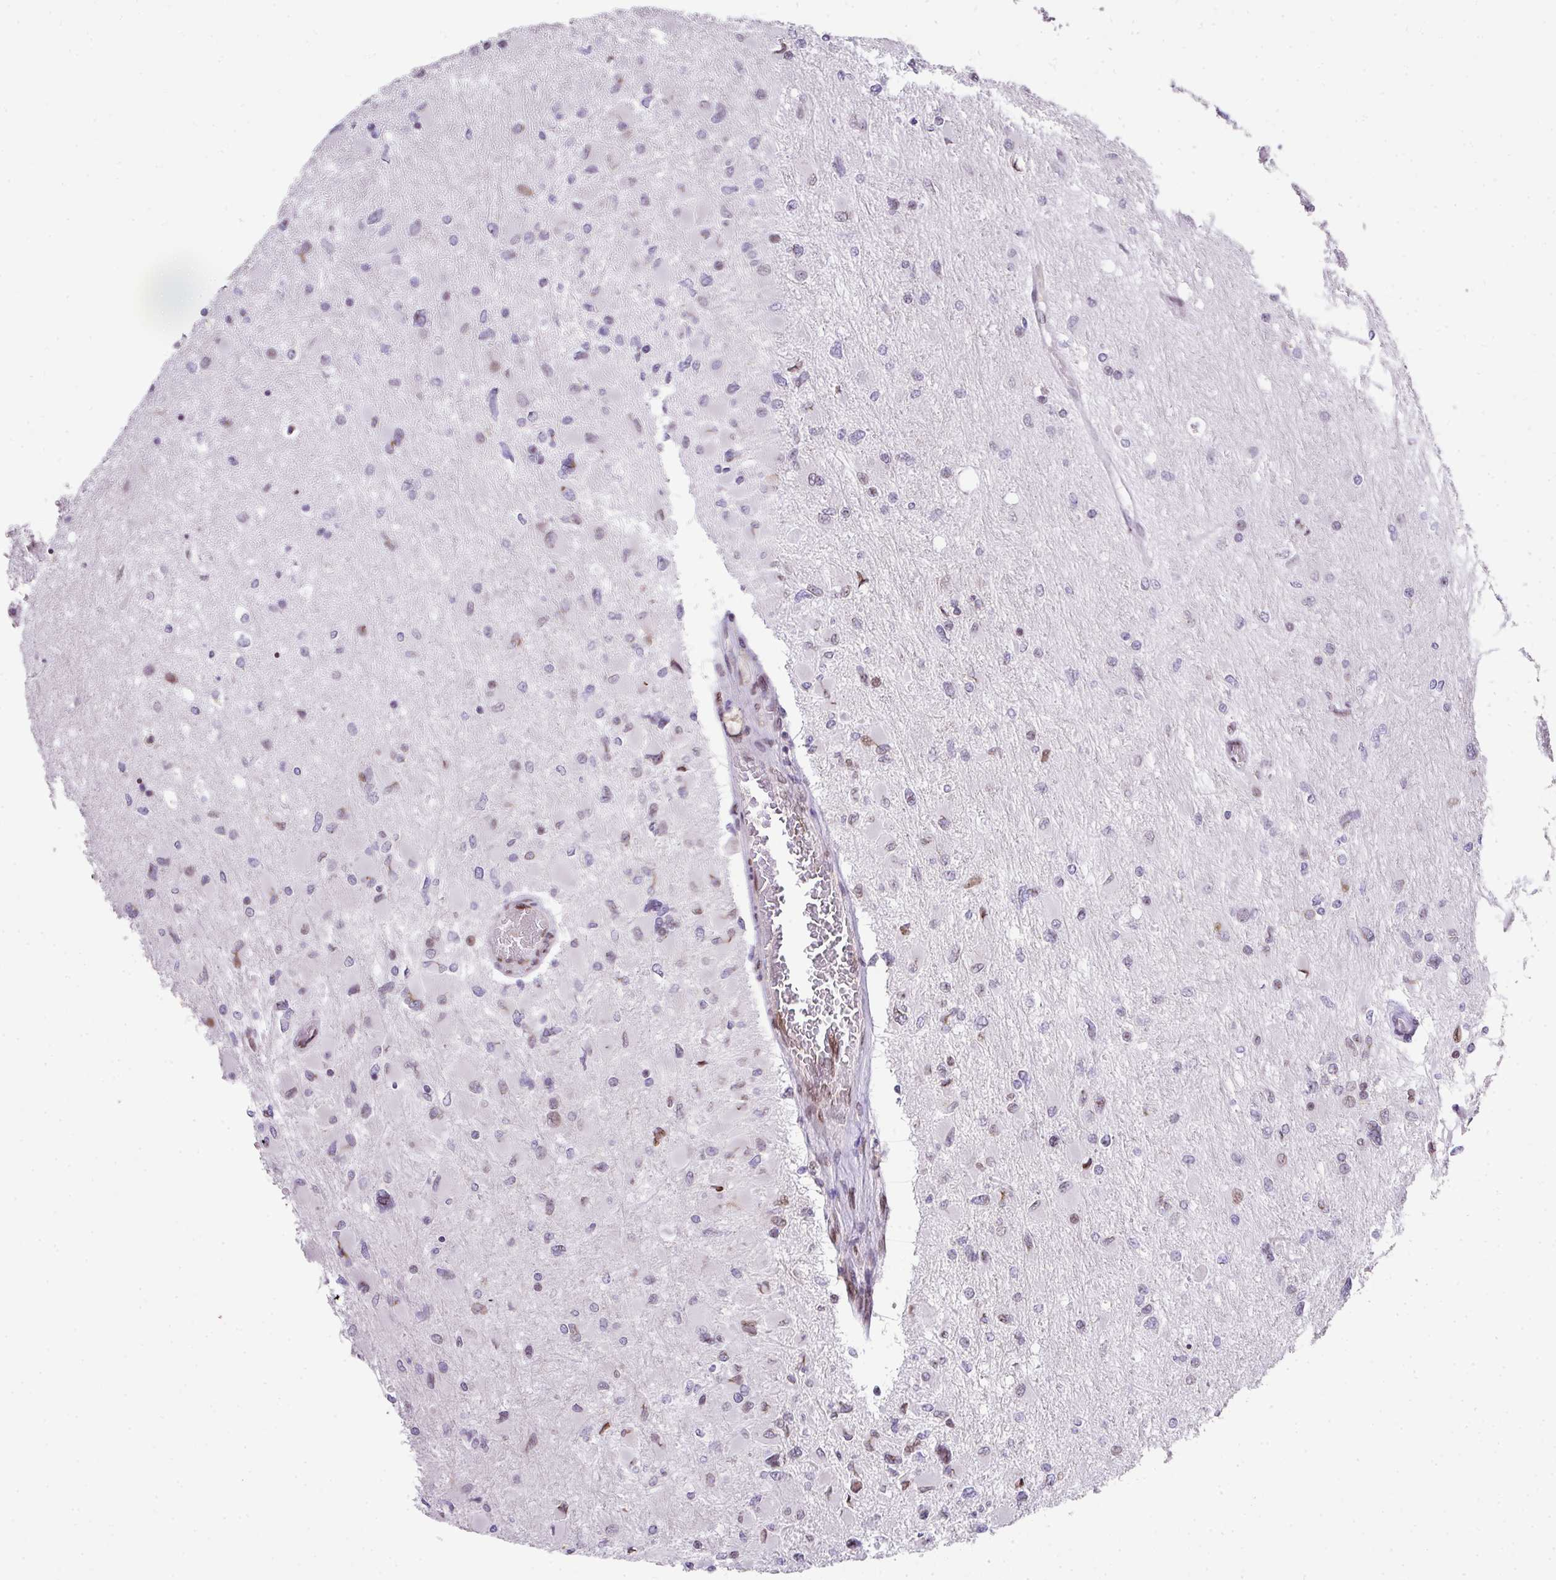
{"staining": {"intensity": "negative", "quantity": "none", "location": "none"}, "tissue": "glioma", "cell_type": "Tumor cells", "image_type": "cancer", "snomed": [{"axis": "morphology", "description": "Glioma, malignant, High grade"}, {"axis": "topography", "description": "Cerebral cortex"}], "caption": "The histopathology image displays no staining of tumor cells in glioma.", "gene": "PLK1", "patient": {"sex": "female", "age": 36}}